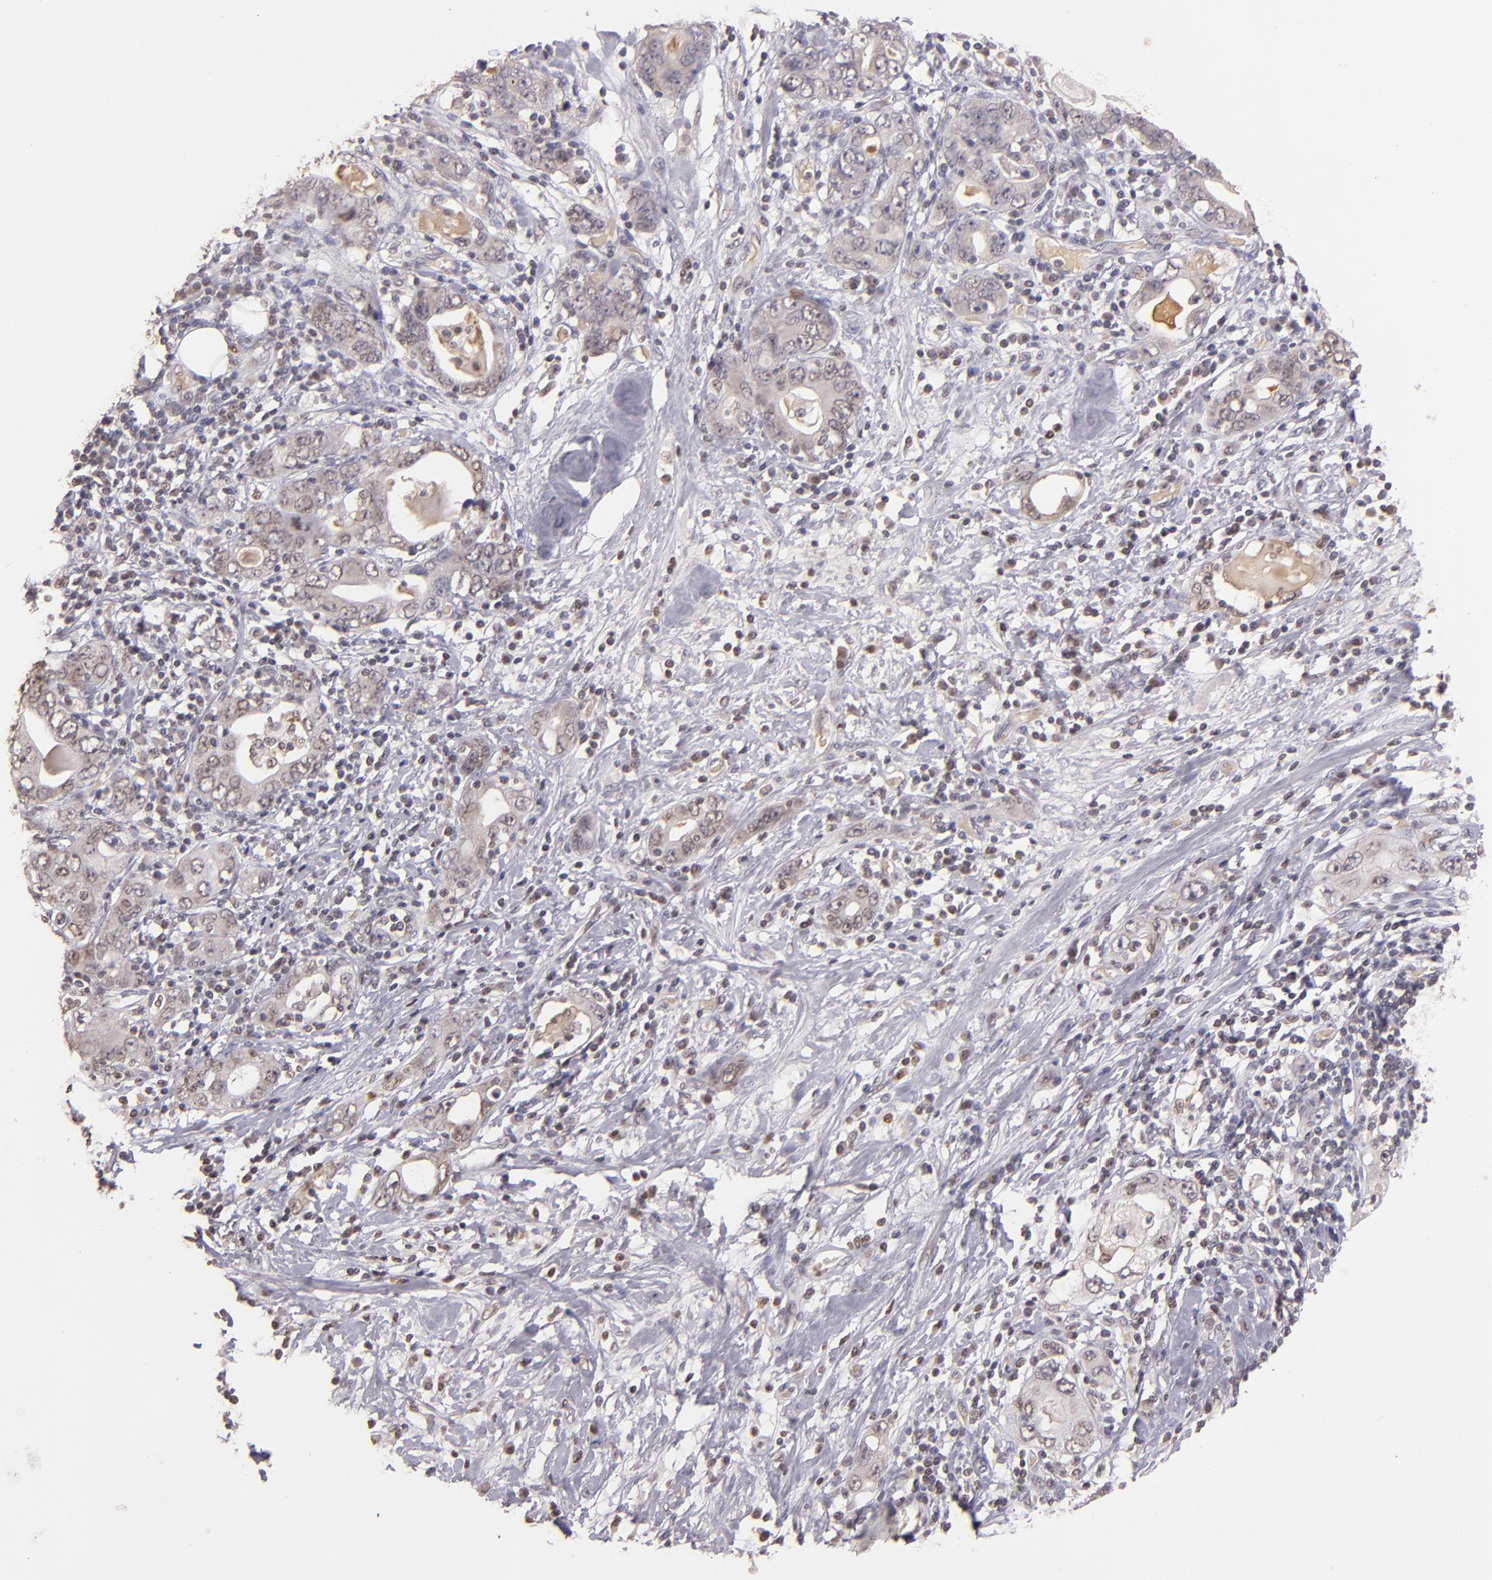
{"staining": {"intensity": "weak", "quantity": ">75%", "location": "cytoplasmic/membranous"}, "tissue": "stomach cancer", "cell_type": "Tumor cells", "image_type": "cancer", "snomed": [{"axis": "morphology", "description": "Adenocarcinoma, NOS"}, {"axis": "topography", "description": "Stomach, lower"}], "caption": "Stomach cancer (adenocarcinoma) stained with a brown dye displays weak cytoplasmic/membranous positive staining in approximately >75% of tumor cells.", "gene": "SERPINC1", "patient": {"sex": "female", "age": 93}}